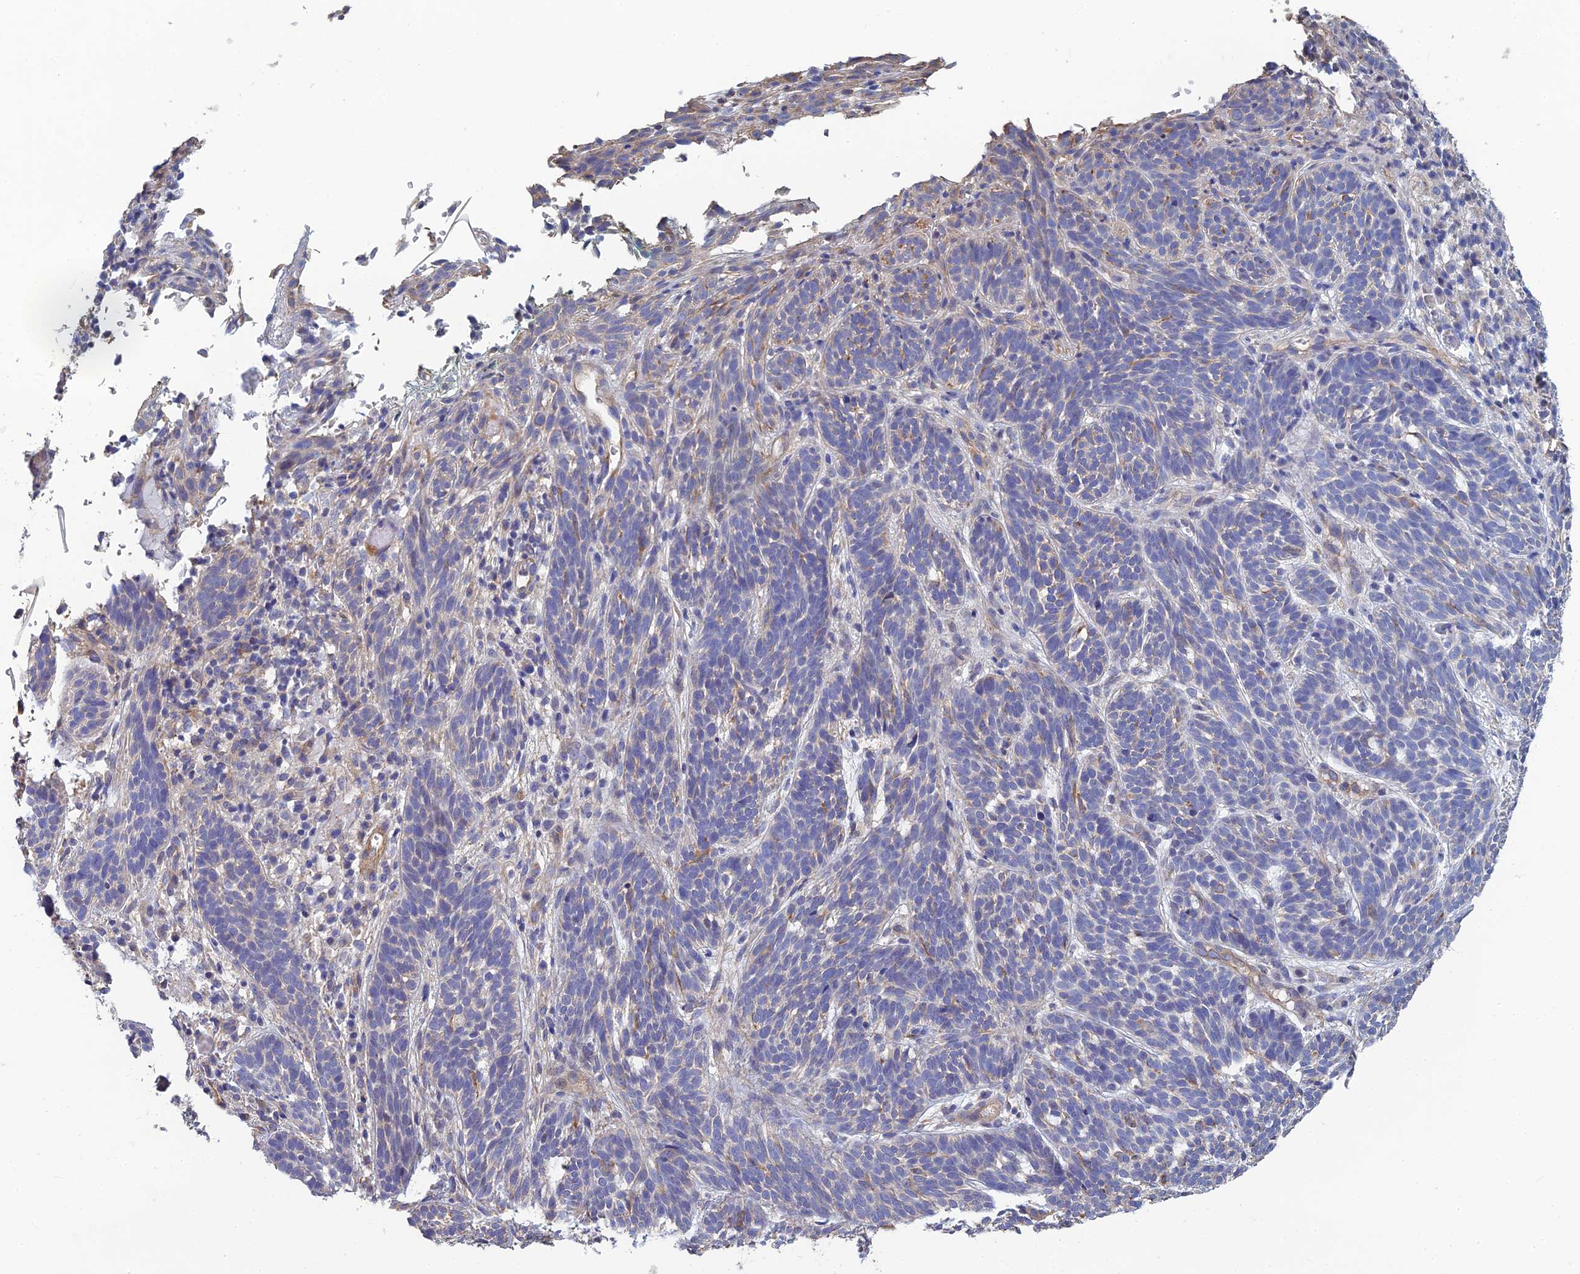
{"staining": {"intensity": "negative", "quantity": "none", "location": "none"}, "tissue": "skin cancer", "cell_type": "Tumor cells", "image_type": "cancer", "snomed": [{"axis": "morphology", "description": "Basal cell carcinoma"}, {"axis": "topography", "description": "Skin"}], "caption": "High power microscopy photomicrograph of an IHC micrograph of basal cell carcinoma (skin), revealing no significant positivity in tumor cells.", "gene": "PCDHA5", "patient": {"sex": "male", "age": 71}}